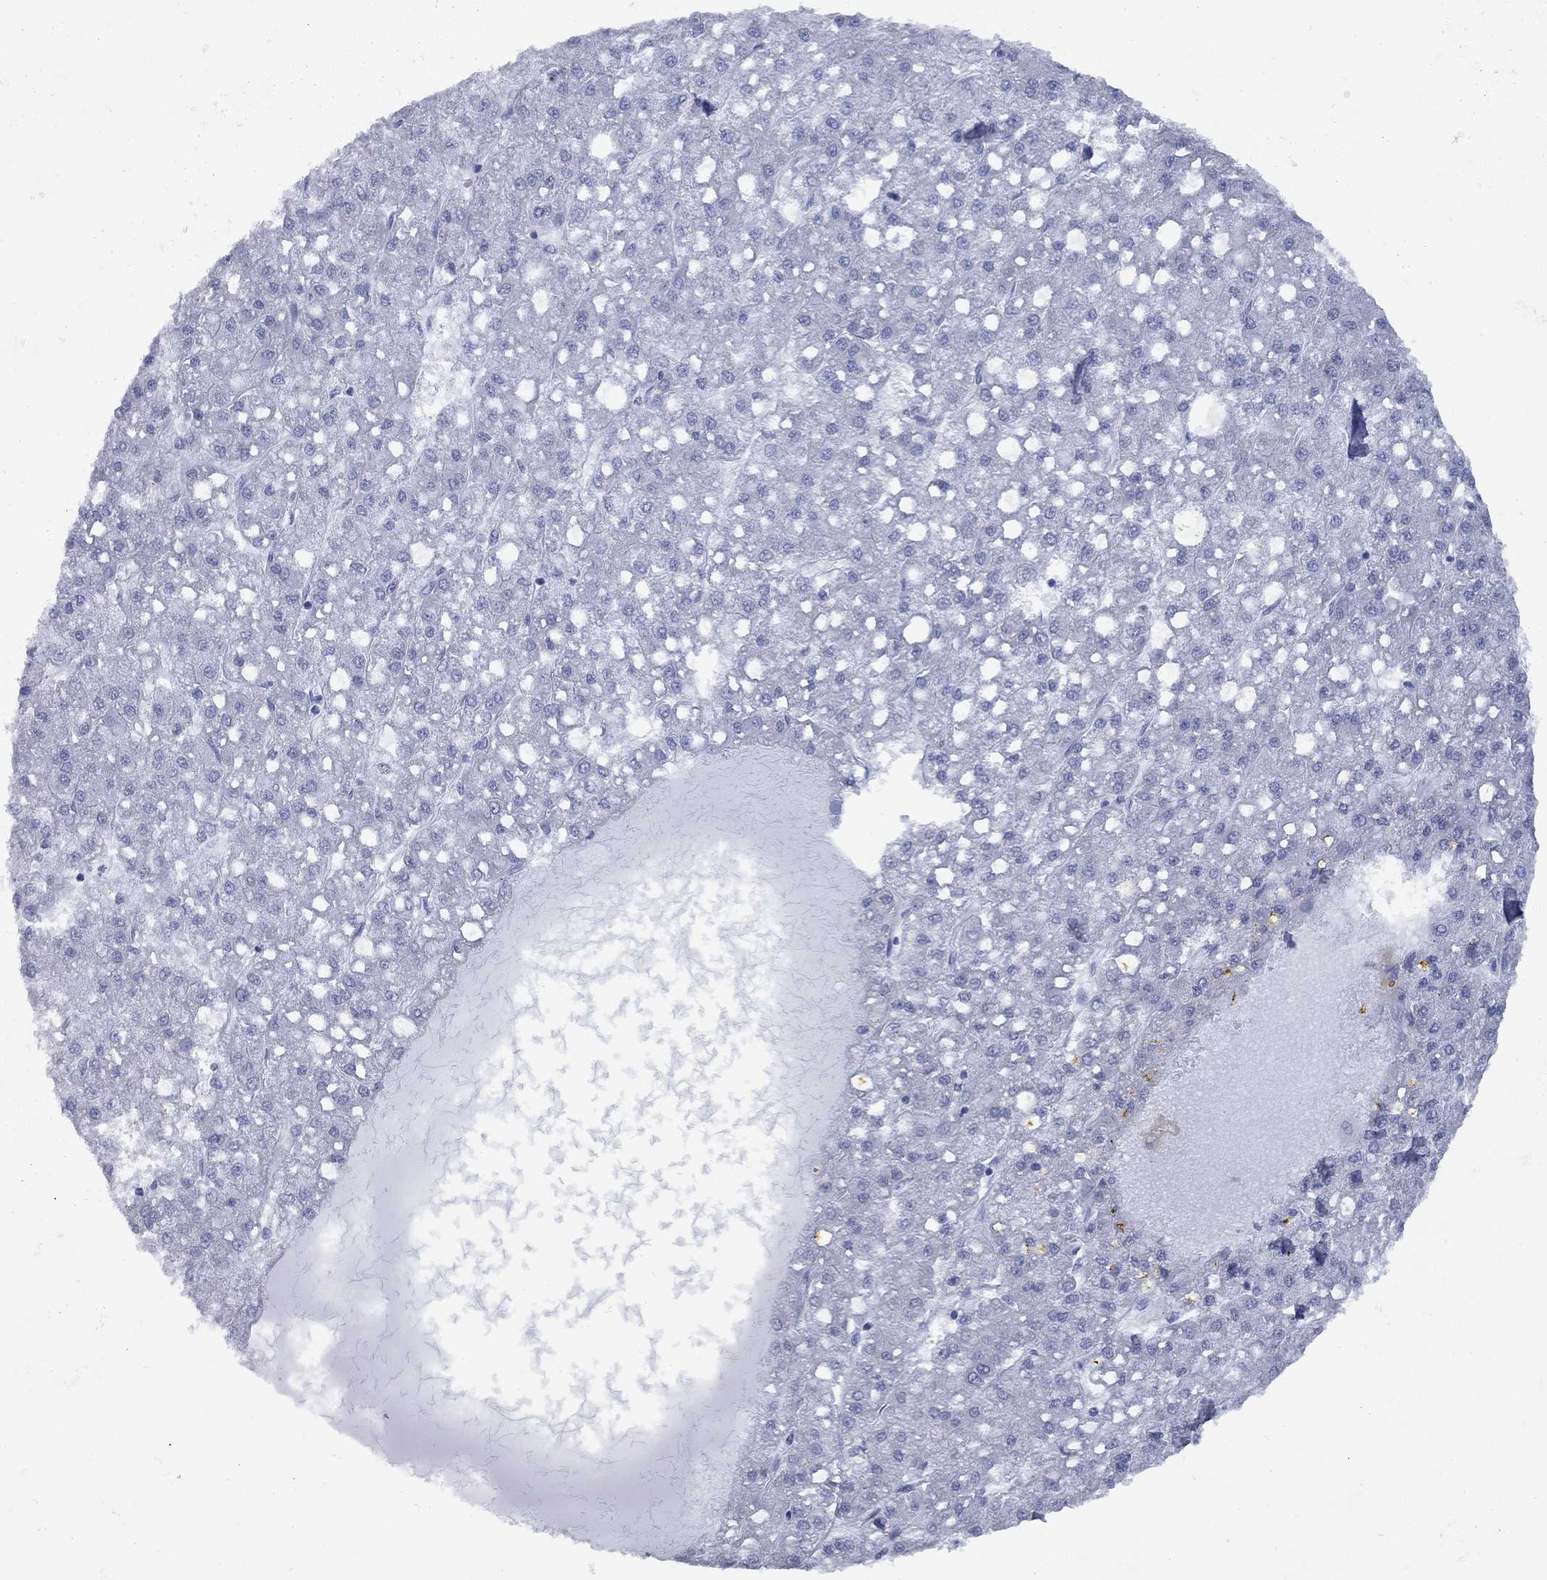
{"staining": {"intensity": "negative", "quantity": "none", "location": "none"}, "tissue": "liver cancer", "cell_type": "Tumor cells", "image_type": "cancer", "snomed": [{"axis": "morphology", "description": "Carcinoma, Hepatocellular, NOS"}, {"axis": "topography", "description": "Liver"}], "caption": "Liver cancer (hepatocellular carcinoma) stained for a protein using immunohistochemistry reveals no expression tumor cells.", "gene": "PDZD3", "patient": {"sex": "male", "age": 67}}